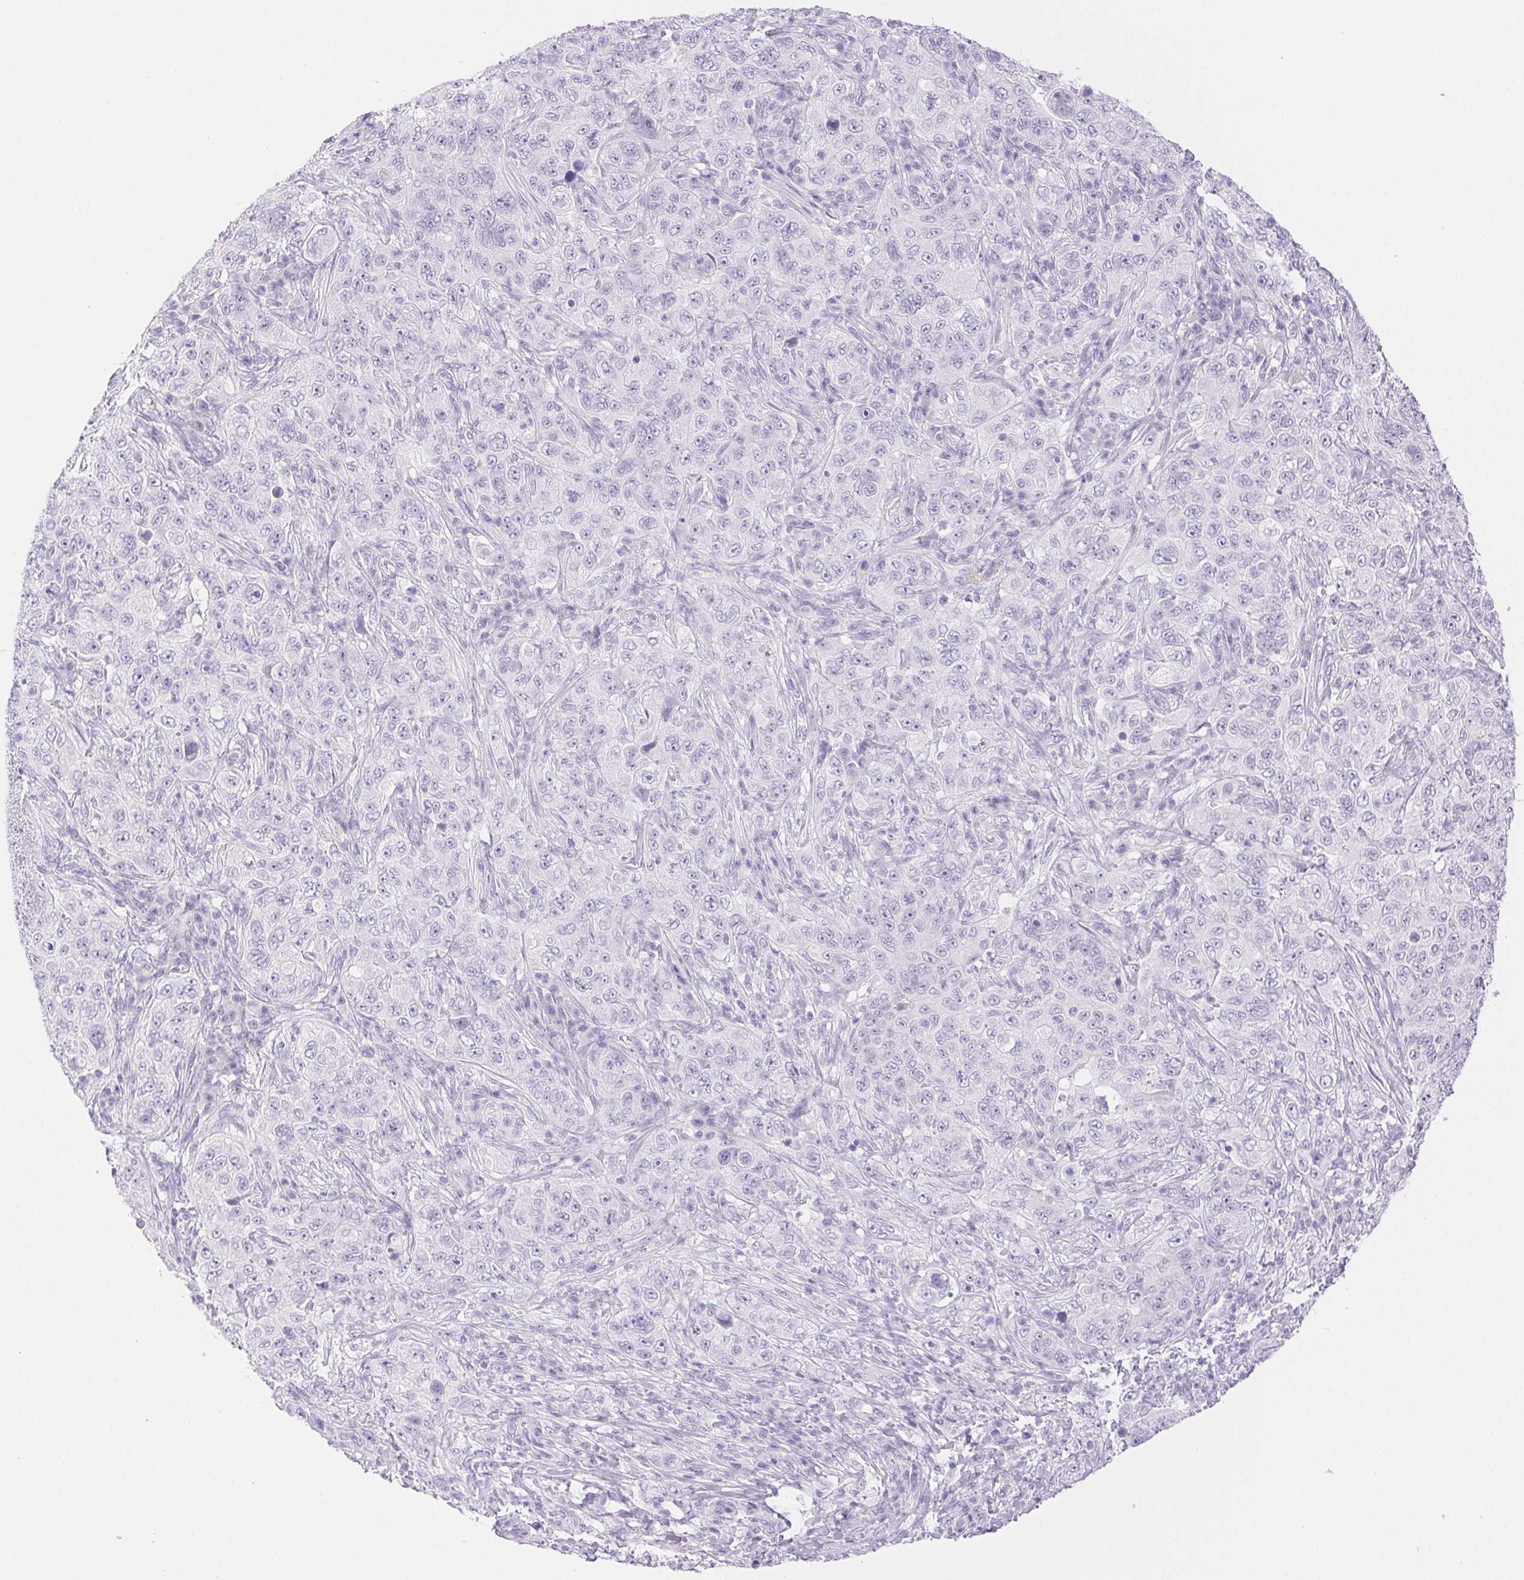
{"staining": {"intensity": "negative", "quantity": "none", "location": "none"}, "tissue": "pancreatic cancer", "cell_type": "Tumor cells", "image_type": "cancer", "snomed": [{"axis": "morphology", "description": "Adenocarcinoma, NOS"}, {"axis": "topography", "description": "Pancreas"}], "caption": "There is no significant staining in tumor cells of pancreatic cancer (adenocarcinoma). (DAB IHC visualized using brightfield microscopy, high magnification).", "gene": "SPACA4", "patient": {"sex": "male", "age": 68}}